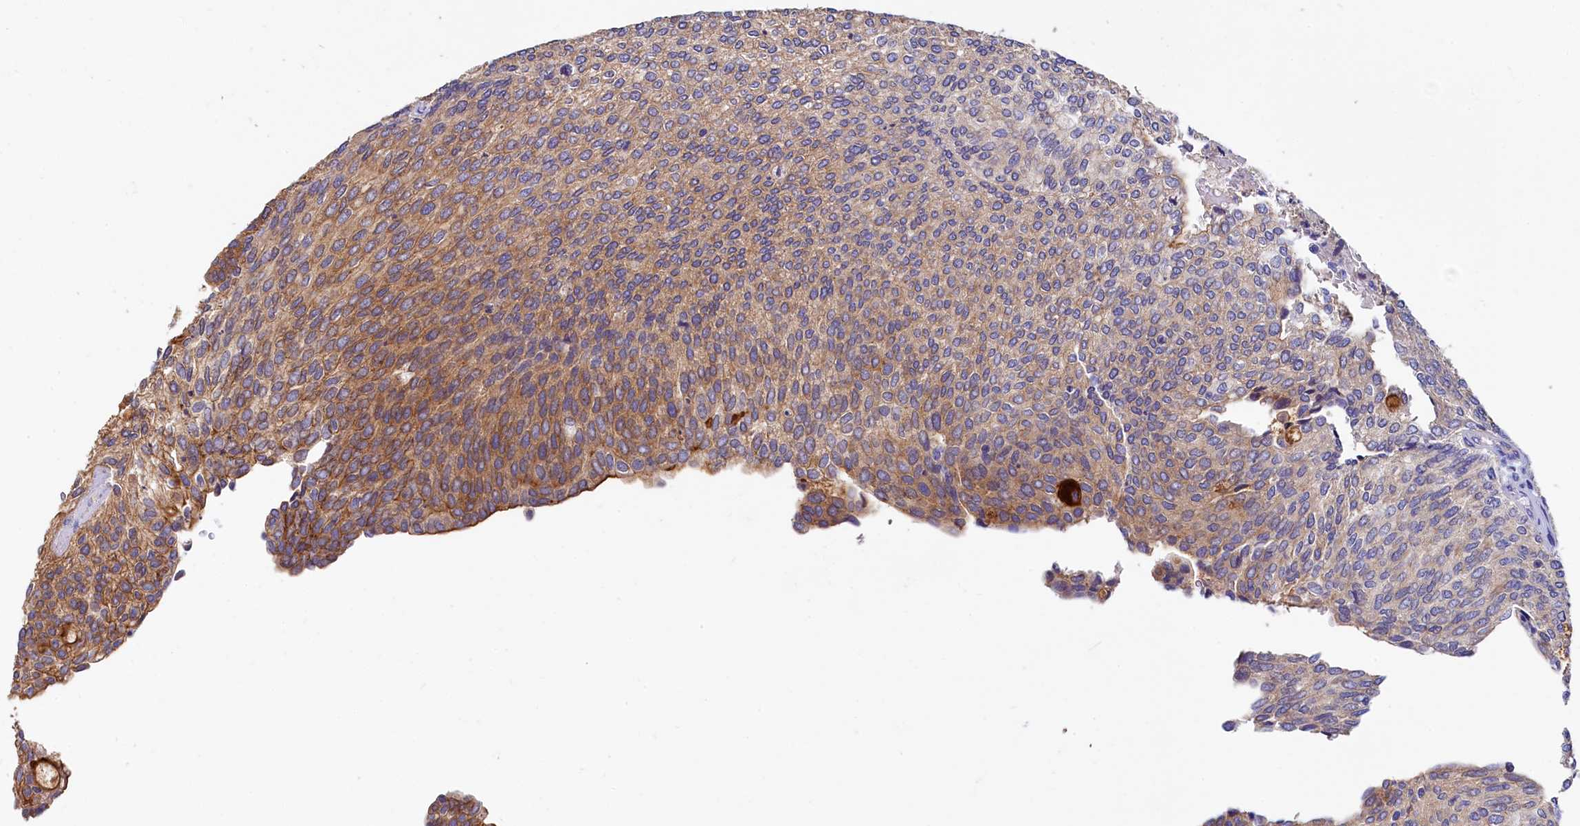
{"staining": {"intensity": "moderate", "quantity": "25%-75%", "location": "cytoplasmic/membranous"}, "tissue": "urothelial cancer", "cell_type": "Tumor cells", "image_type": "cancer", "snomed": [{"axis": "morphology", "description": "Urothelial carcinoma, Low grade"}, {"axis": "topography", "description": "Urinary bladder"}], "caption": "High-power microscopy captured an immunohistochemistry (IHC) micrograph of urothelial cancer, revealing moderate cytoplasmic/membranous expression in approximately 25%-75% of tumor cells.", "gene": "EPS8L2", "patient": {"sex": "female", "age": 79}}